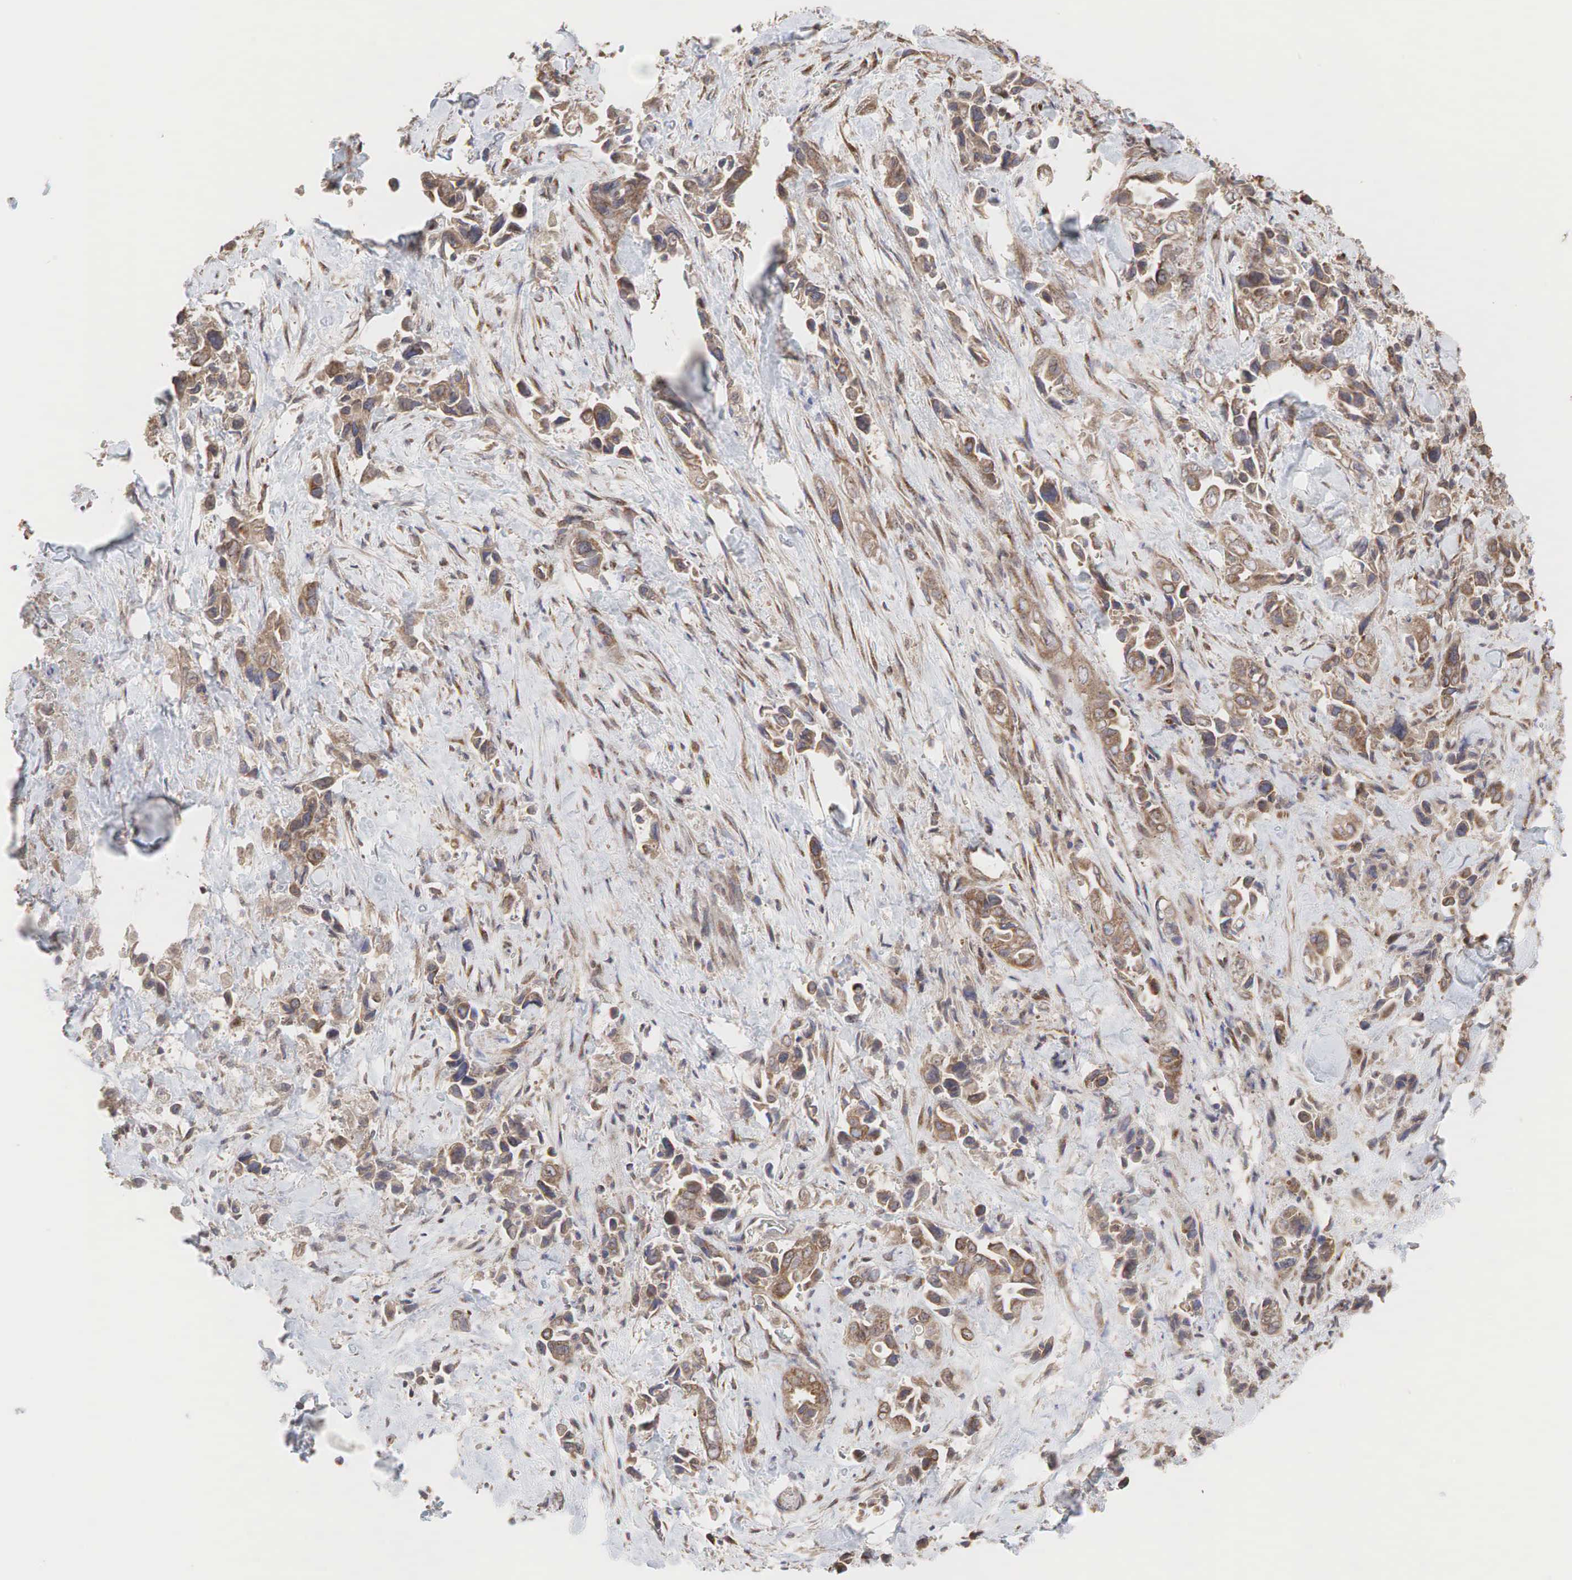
{"staining": {"intensity": "moderate", "quantity": ">75%", "location": "cytoplasmic/membranous"}, "tissue": "pancreatic cancer", "cell_type": "Tumor cells", "image_type": "cancer", "snomed": [{"axis": "morphology", "description": "Adenocarcinoma, NOS"}, {"axis": "topography", "description": "Pancreas"}], "caption": "DAB (3,3'-diaminobenzidine) immunohistochemical staining of pancreatic cancer (adenocarcinoma) displays moderate cytoplasmic/membranous protein positivity in approximately >75% of tumor cells.", "gene": "PABPC5", "patient": {"sex": "male", "age": 69}}